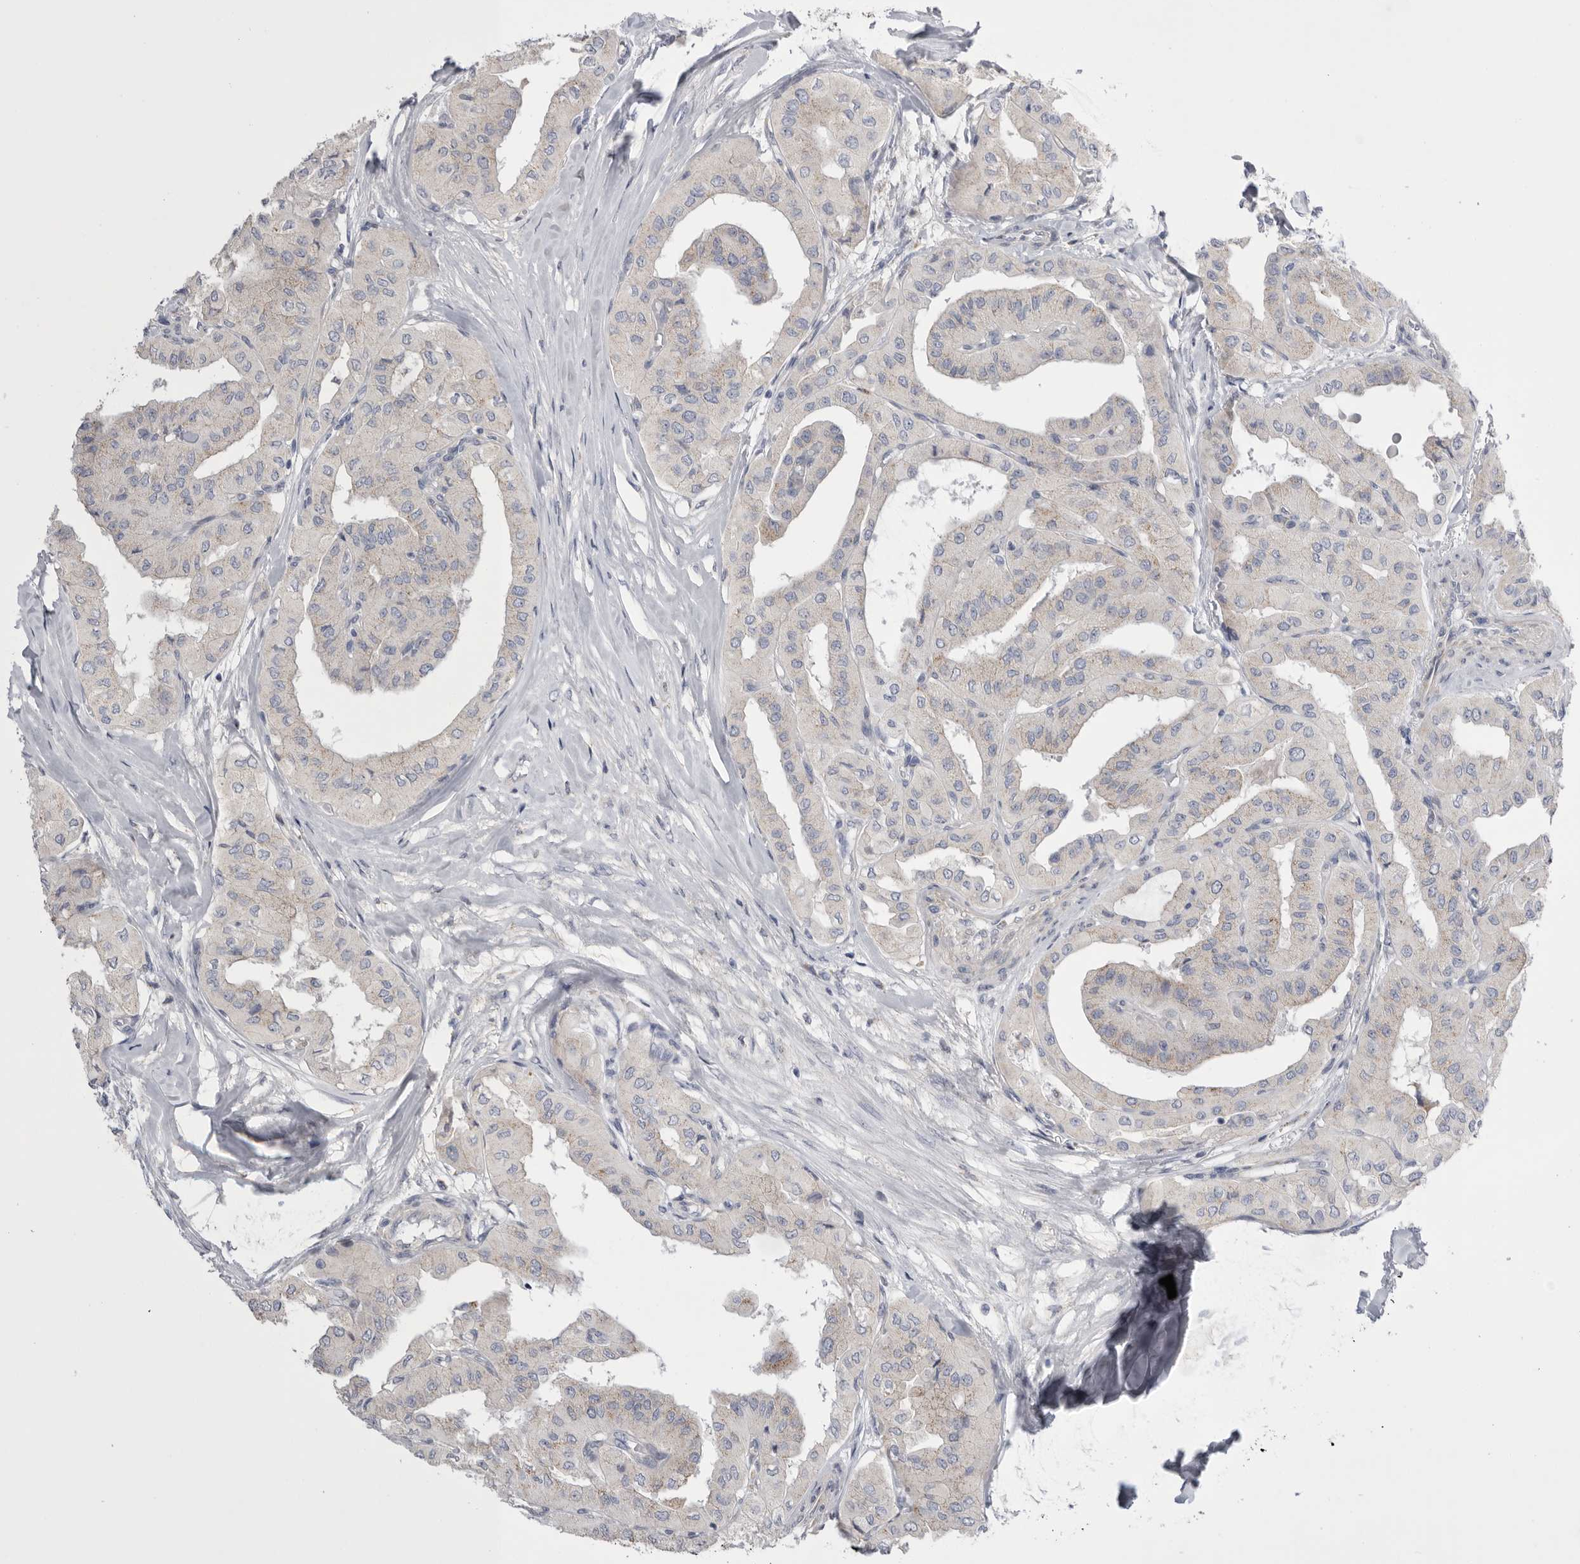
{"staining": {"intensity": "weak", "quantity": "<25%", "location": "cytoplasmic/membranous"}, "tissue": "thyroid cancer", "cell_type": "Tumor cells", "image_type": "cancer", "snomed": [{"axis": "morphology", "description": "Papillary adenocarcinoma, NOS"}, {"axis": "topography", "description": "Thyroid gland"}], "caption": "Thyroid papillary adenocarcinoma stained for a protein using IHC shows no expression tumor cells.", "gene": "CCDC126", "patient": {"sex": "female", "age": 59}}